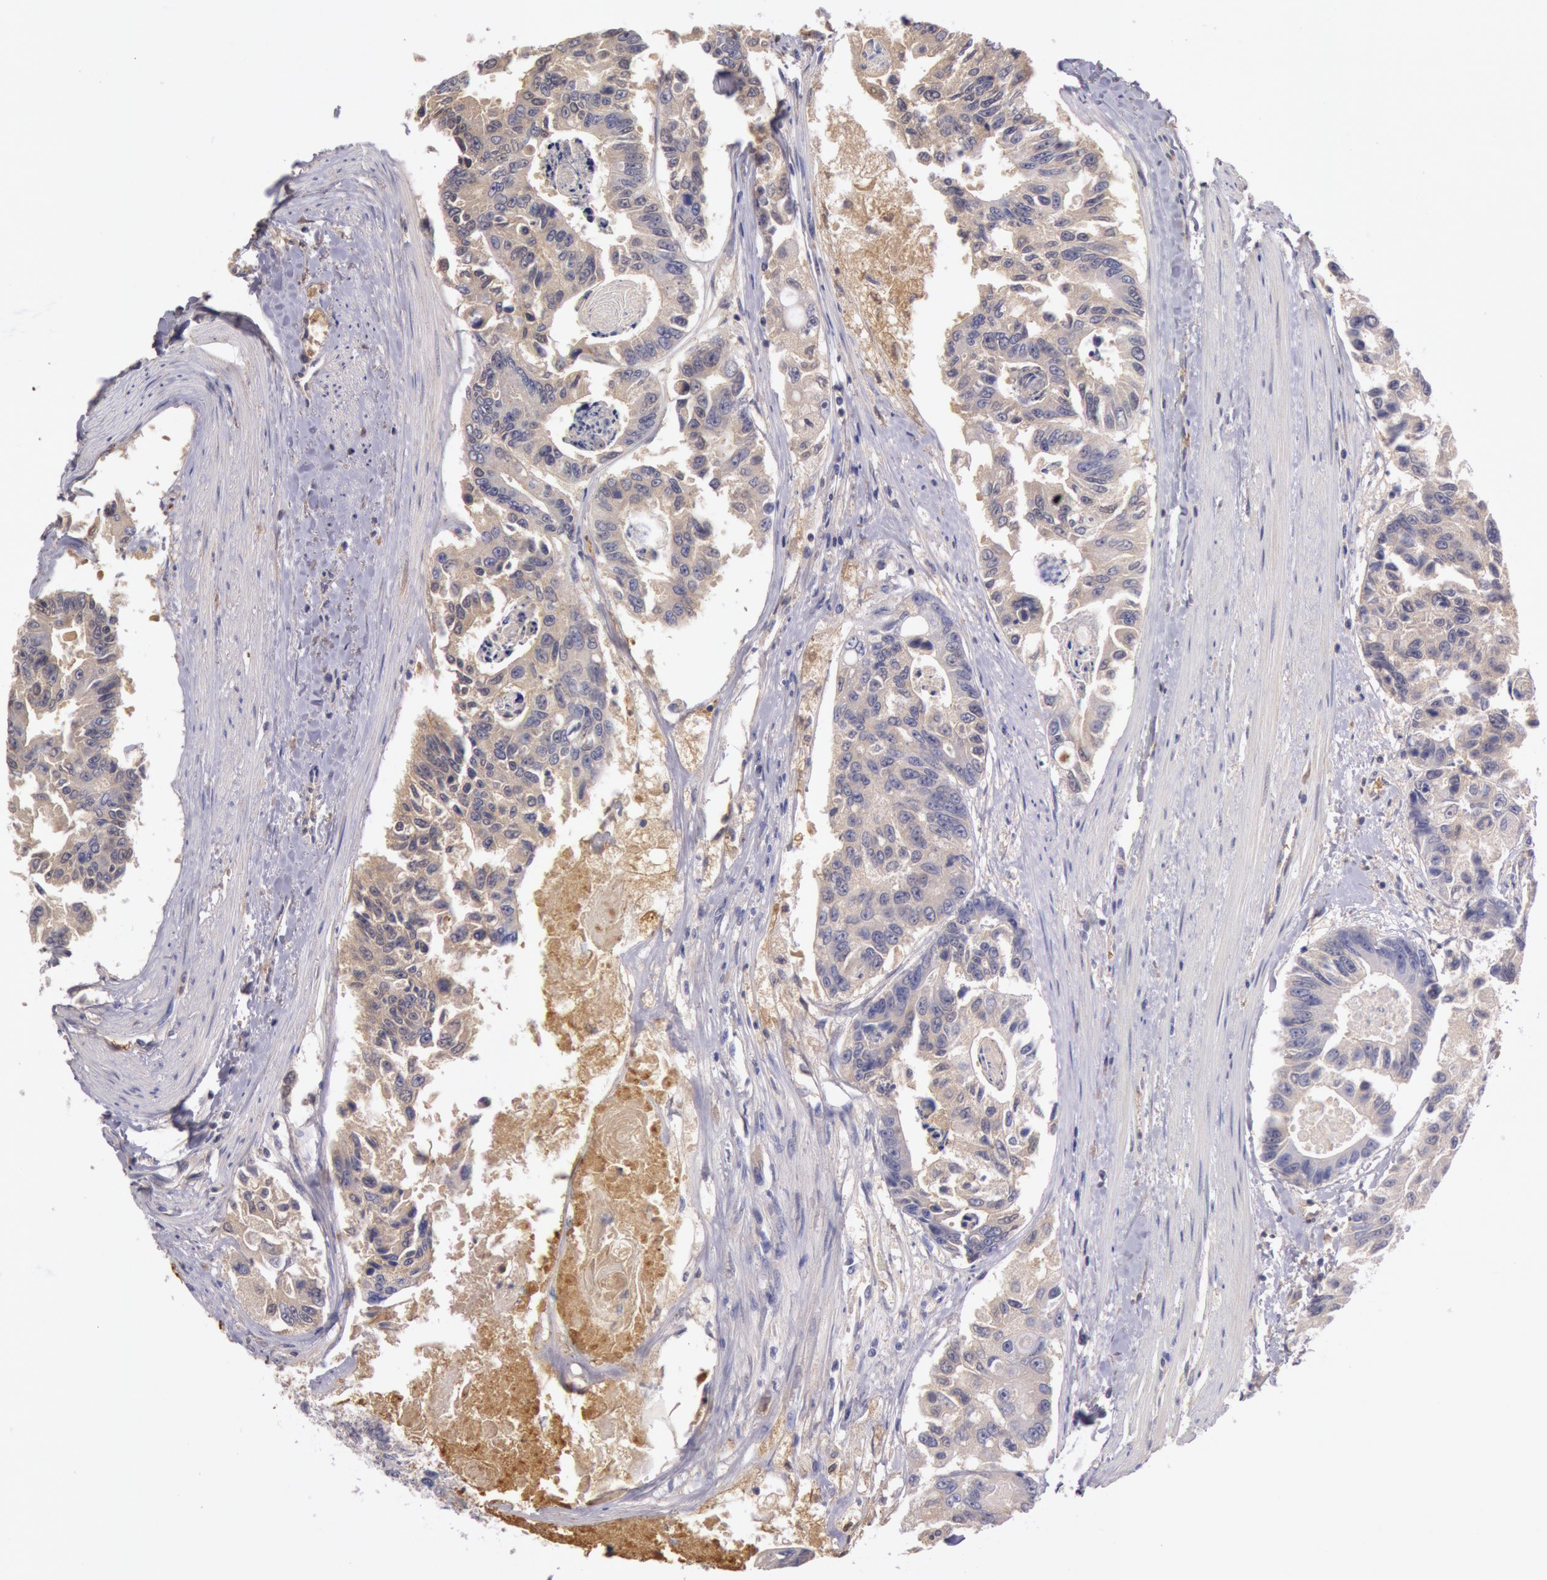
{"staining": {"intensity": "negative", "quantity": "none", "location": "none"}, "tissue": "colorectal cancer", "cell_type": "Tumor cells", "image_type": "cancer", "snomed": [{"axis": "morphology", "description": "Adenocarcinoma, NOS"}, {"axis": "topography", "description": "Colon"}], "caption": "Image shows no protein positivity in tumor cells of colorectal adenocarcinoma tissue. (DAB immunohistochemistry (IHC) with hematoxylin counter stain).", "gene": "C1R", "patient": {"sex": "female", "age": 86}}